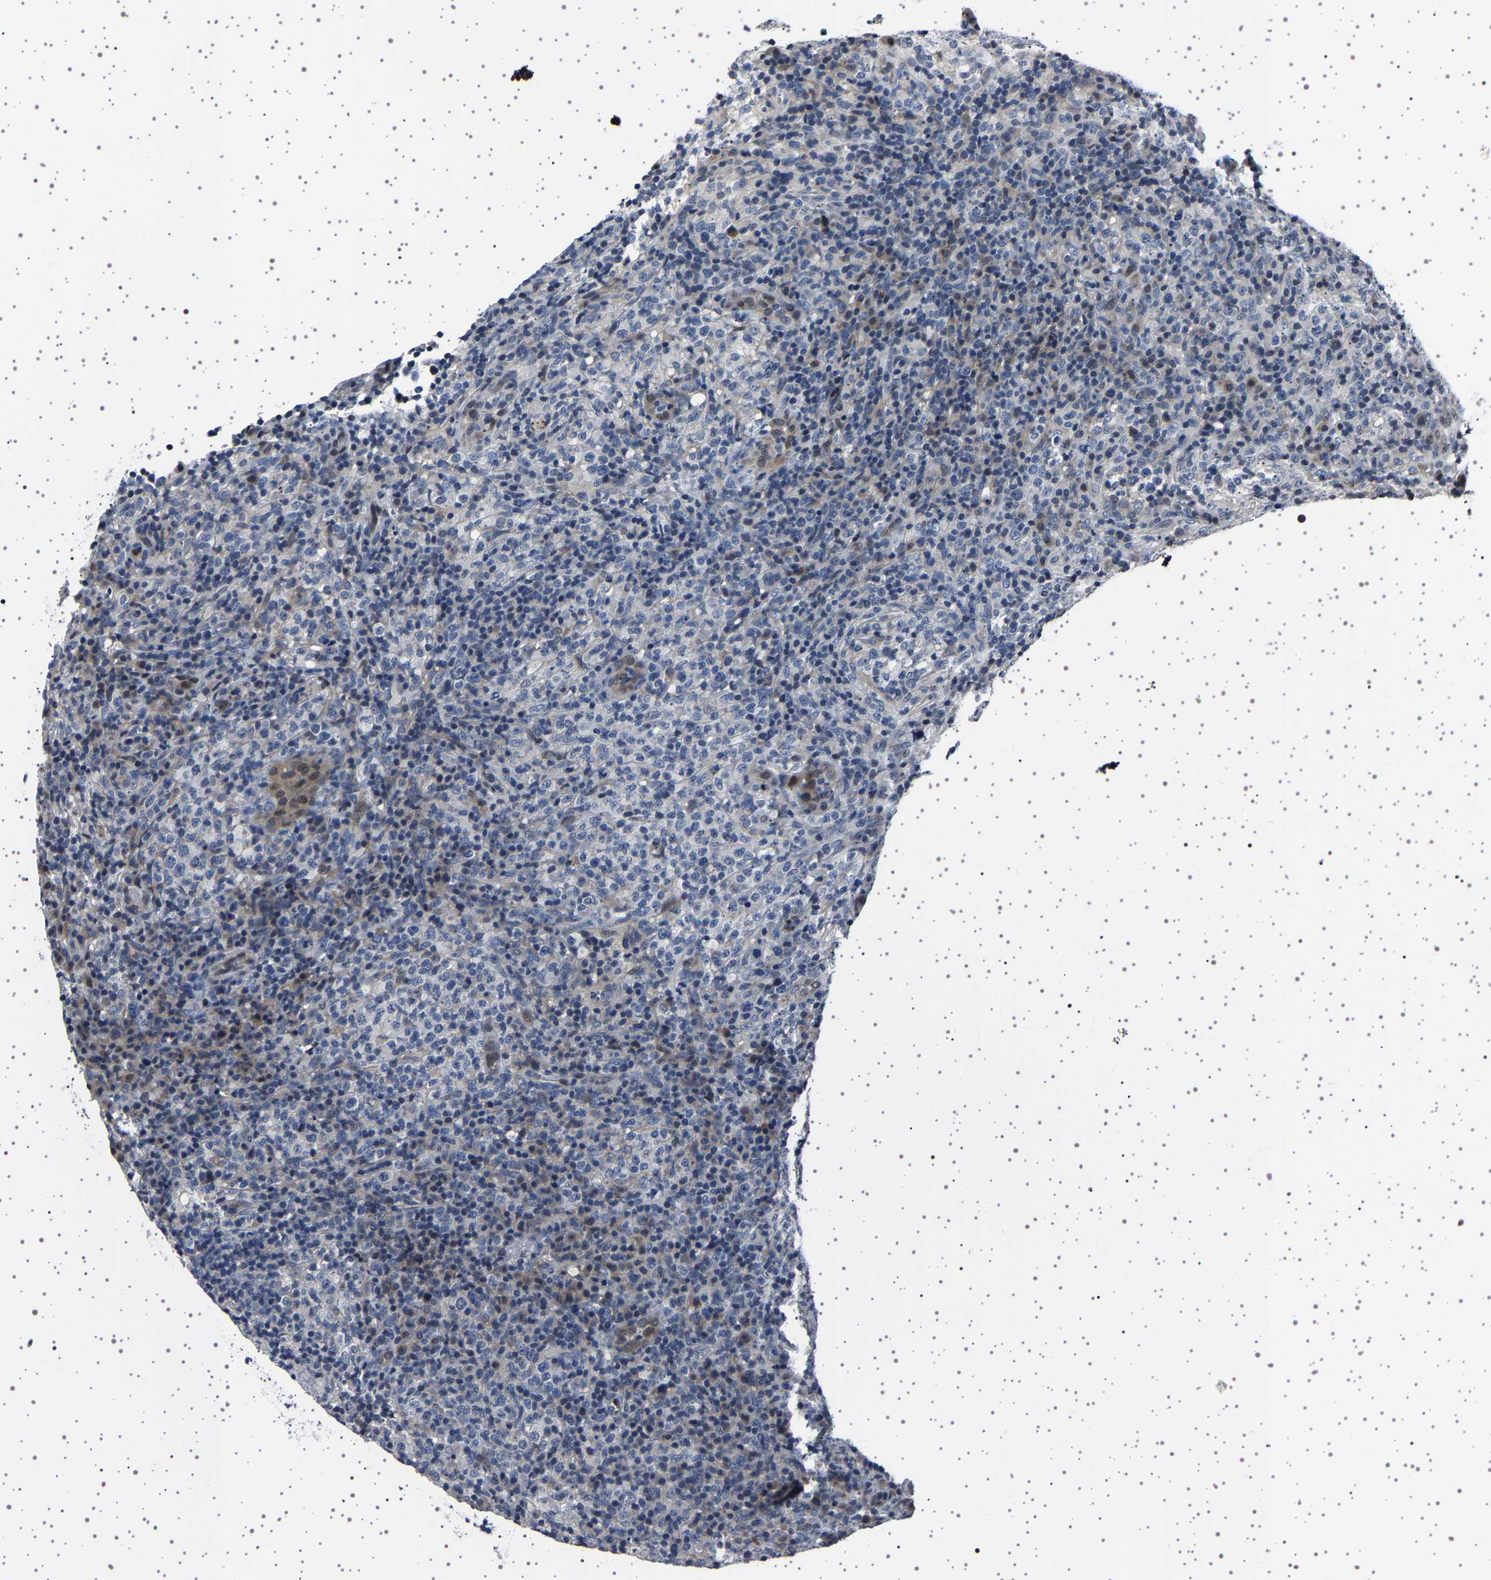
{"staining": {"intensity": "negative", "quantity": "none", "location": "none"}, "tissue": "lymphoma", "cell_type": "Tumor cells", "image_type": "cancer", "snomed": [{"axis": "morphology", "description": "Malignant lymphoma, non-Hodgkin's type, High grade"}, {"axis": "topography", "description": "Lymph node"}], "caption": "This histopathology image is of high-grade malignant lymphoma, non-Hodgkin's type stained with immunohistochemistry (IHC) to label a protein in brown with the nuclei are counter-stained blue. There is no staining in tumor cells.", "gene": "IL10RB", "patient": {"sex": "female", "age": 76}}